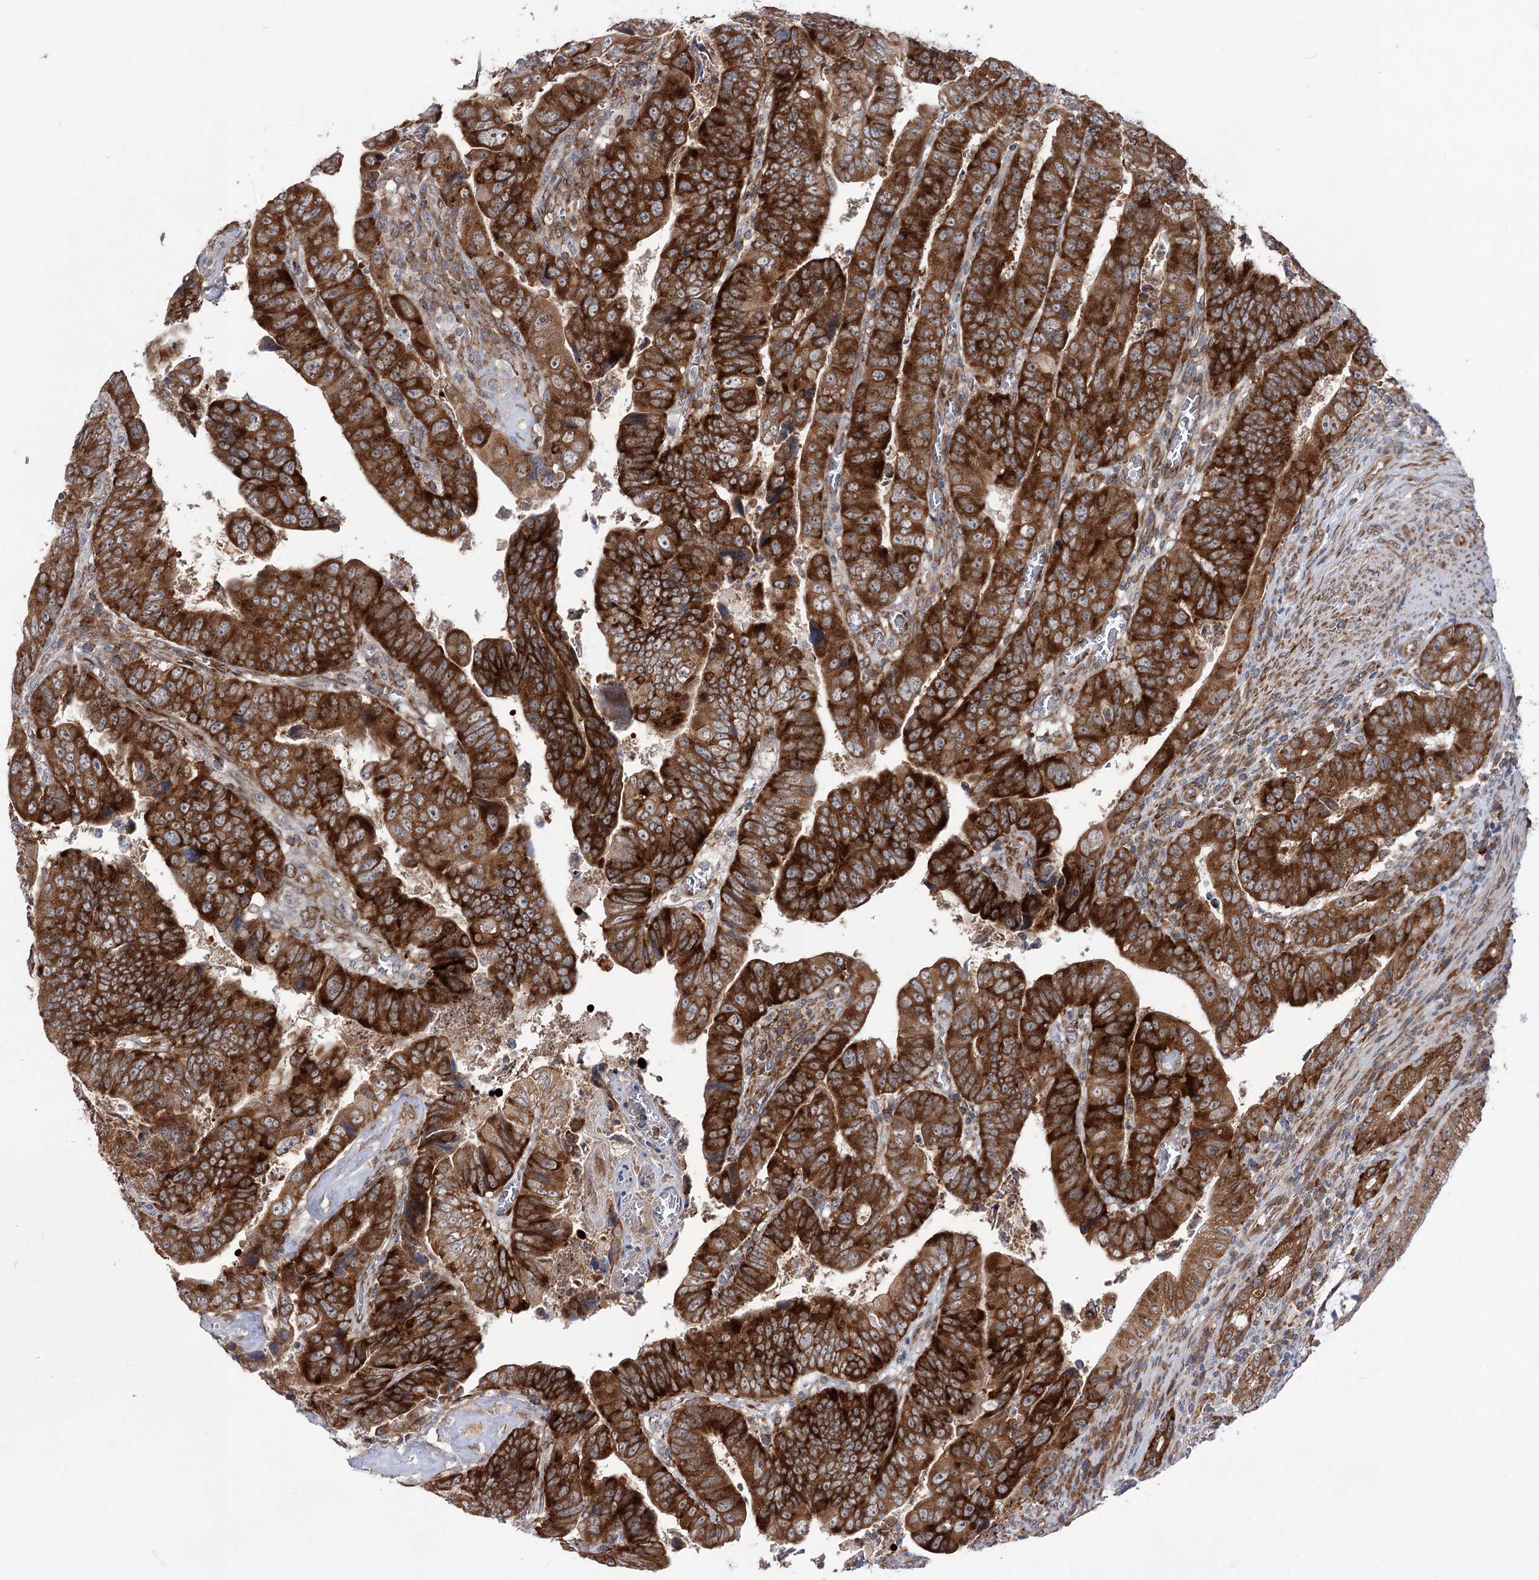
{"staining": {"intensity": "strong", "quantity": ">75%", "location": "cytoplasmic/membranous"}, "tissue": "colorectal cancer", "cell_type": "Tumor cells", "image_type": "cancer", "snomed": [{"axis": "morphology", "description": "Normal tissue, NOS"}, {"axis": "morphology", "description": "Adenocarcinoma, NOS"}, {"axis": "topography", "description": "Rectum"}], "caption": "Human colorectal cancer (adenocarcinoma) stained for a protein (brown) demonstrates strong cytoplasmic/membranous positive staining in approximately >75% of tumor cells.", "gene": "VWA2", "patient": {"sex": "female", "age": 65}}